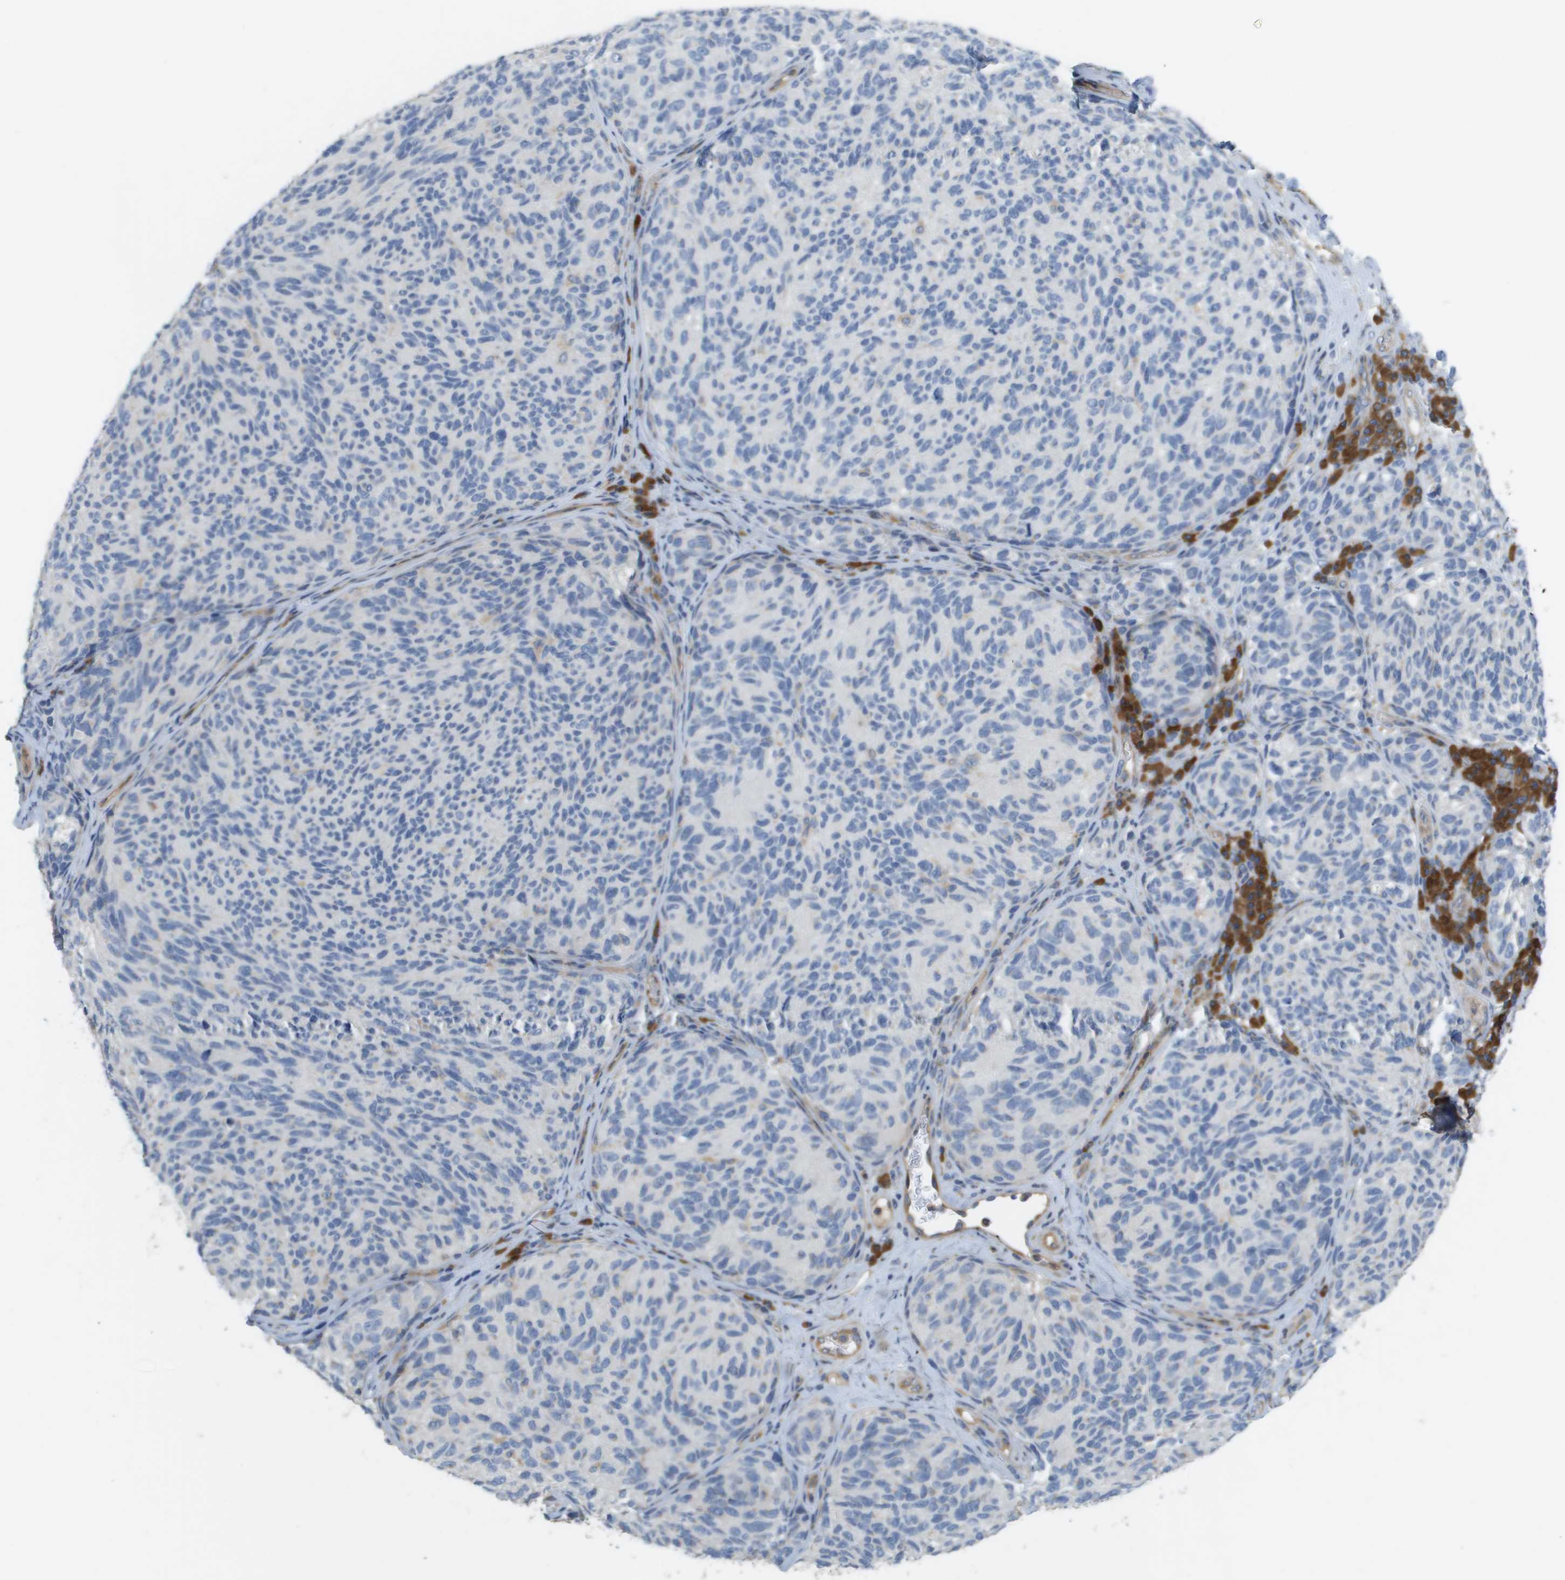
{"staining": {"intensity": "negative", "quantity": "none", "location": "none"}, "tissue": "melanoma", "cell_type": "Tumor cells", "image_type": "cancer", "snomed": [{"axis": "morphology", "description": "Malignant melanoma, NOS"}, {"axis": "topography", "description": "Skin"}], "caption": "Tumor cells show no significant positivity in malignant melanoma. (Brightfield microscopy of DAB IHC at high magnification).", "gene": "CASP10", "patient": {"sex": "female", "age": 73}}